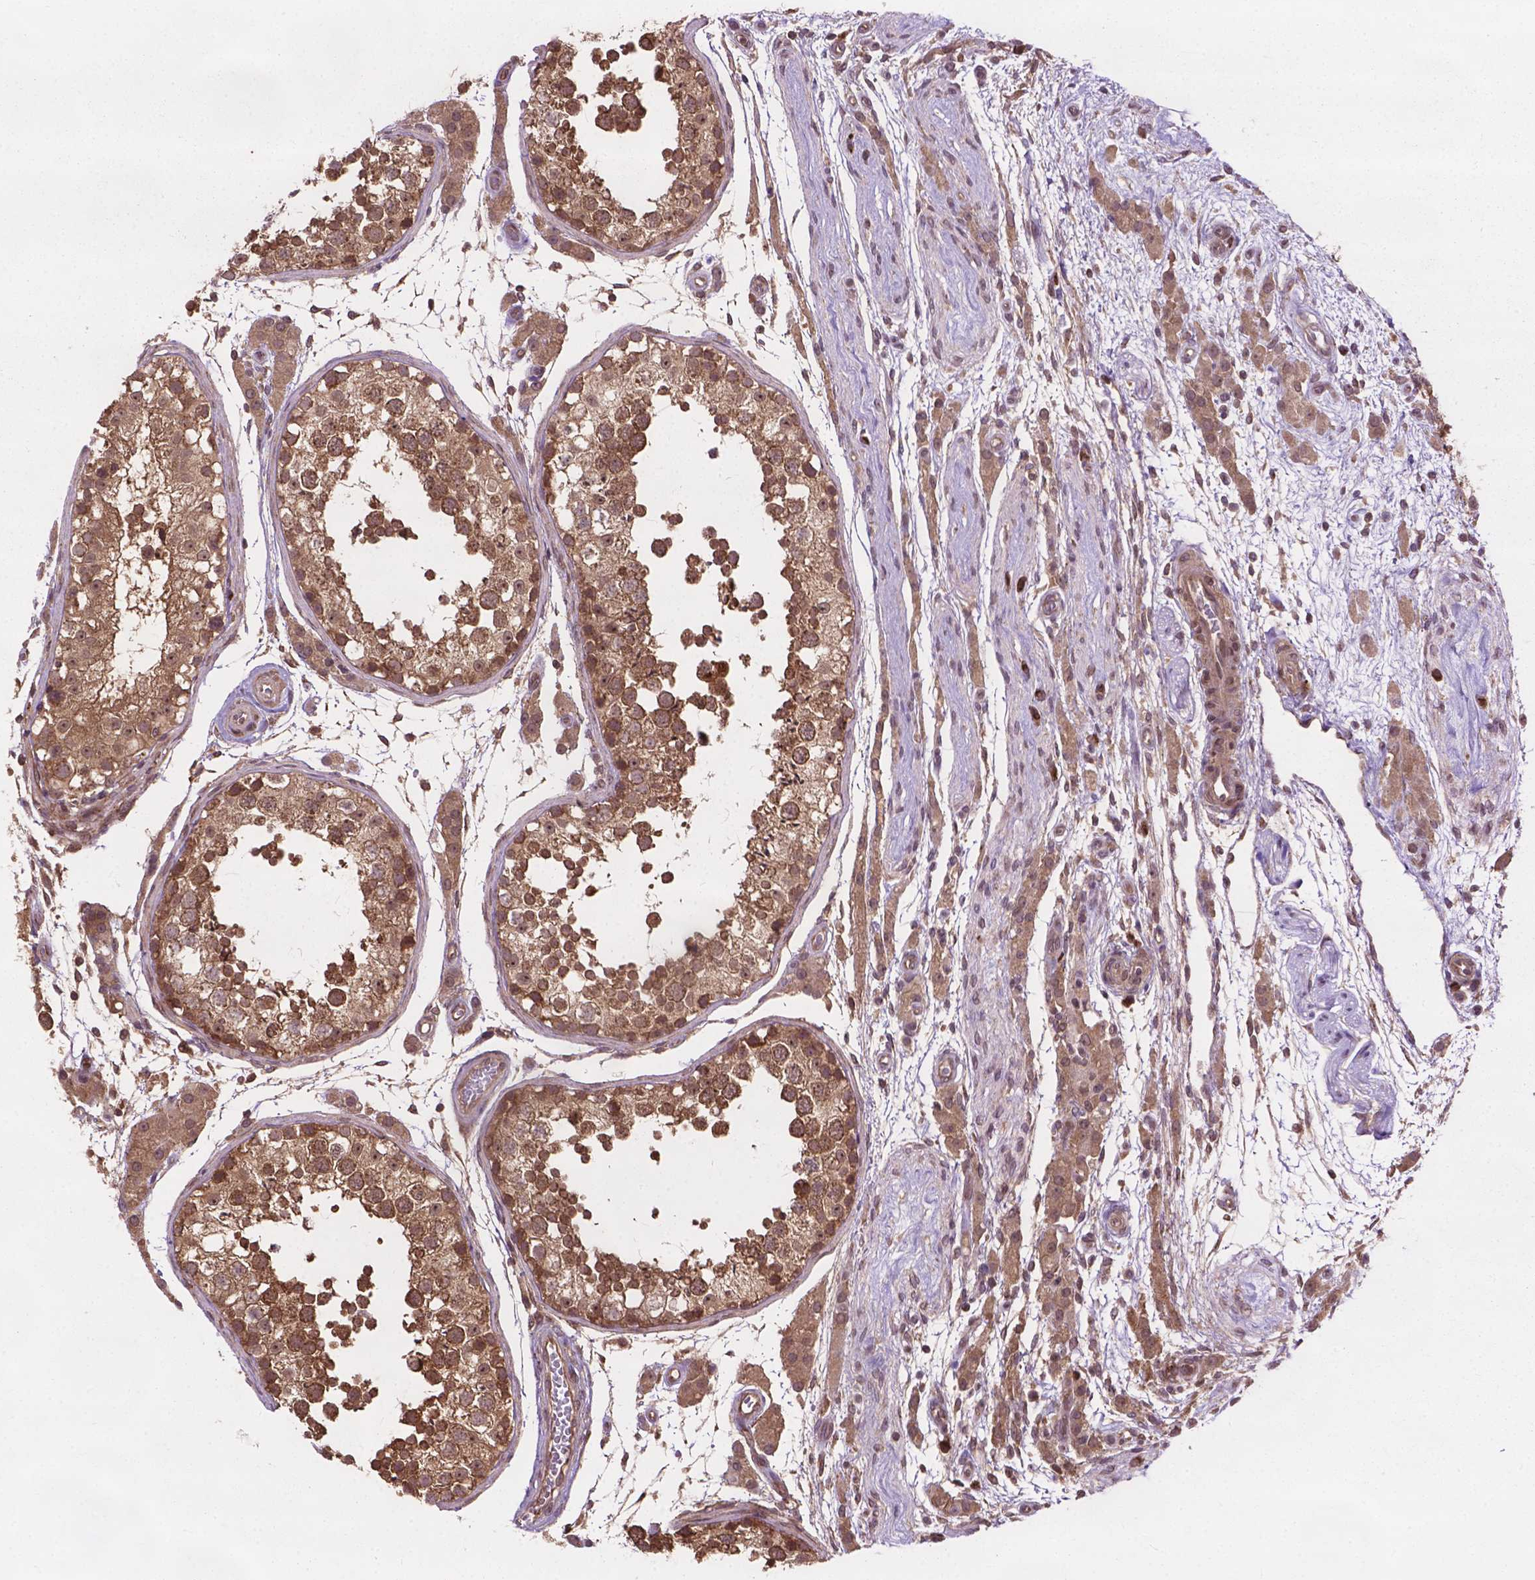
{"staining": {"intensity": "moderate", "quantity": ">75%", "location": "cytoplasmic/membranous"}, "tissue": "testis", "cell_type": "Cells in seminiferous ducts", "image_type": "normal", "snomed": [{"axis": "morphology", "description": "Normal tissue, NOS"}, {"axis": "morphology", "description": "Seminoma, NOS"}, {"axis": "topography", "description": "Testis"}], "caption": "DAB (3,3'-diaminobenzidine) immunohistochemical staining of normal testis exhibits moderate cytoplasmic/membranous protein positivity in about >75% of cells in seminiferous ducts.", "gene": "PPP1CB", "patient": {"sex": "male", "age": 29}}